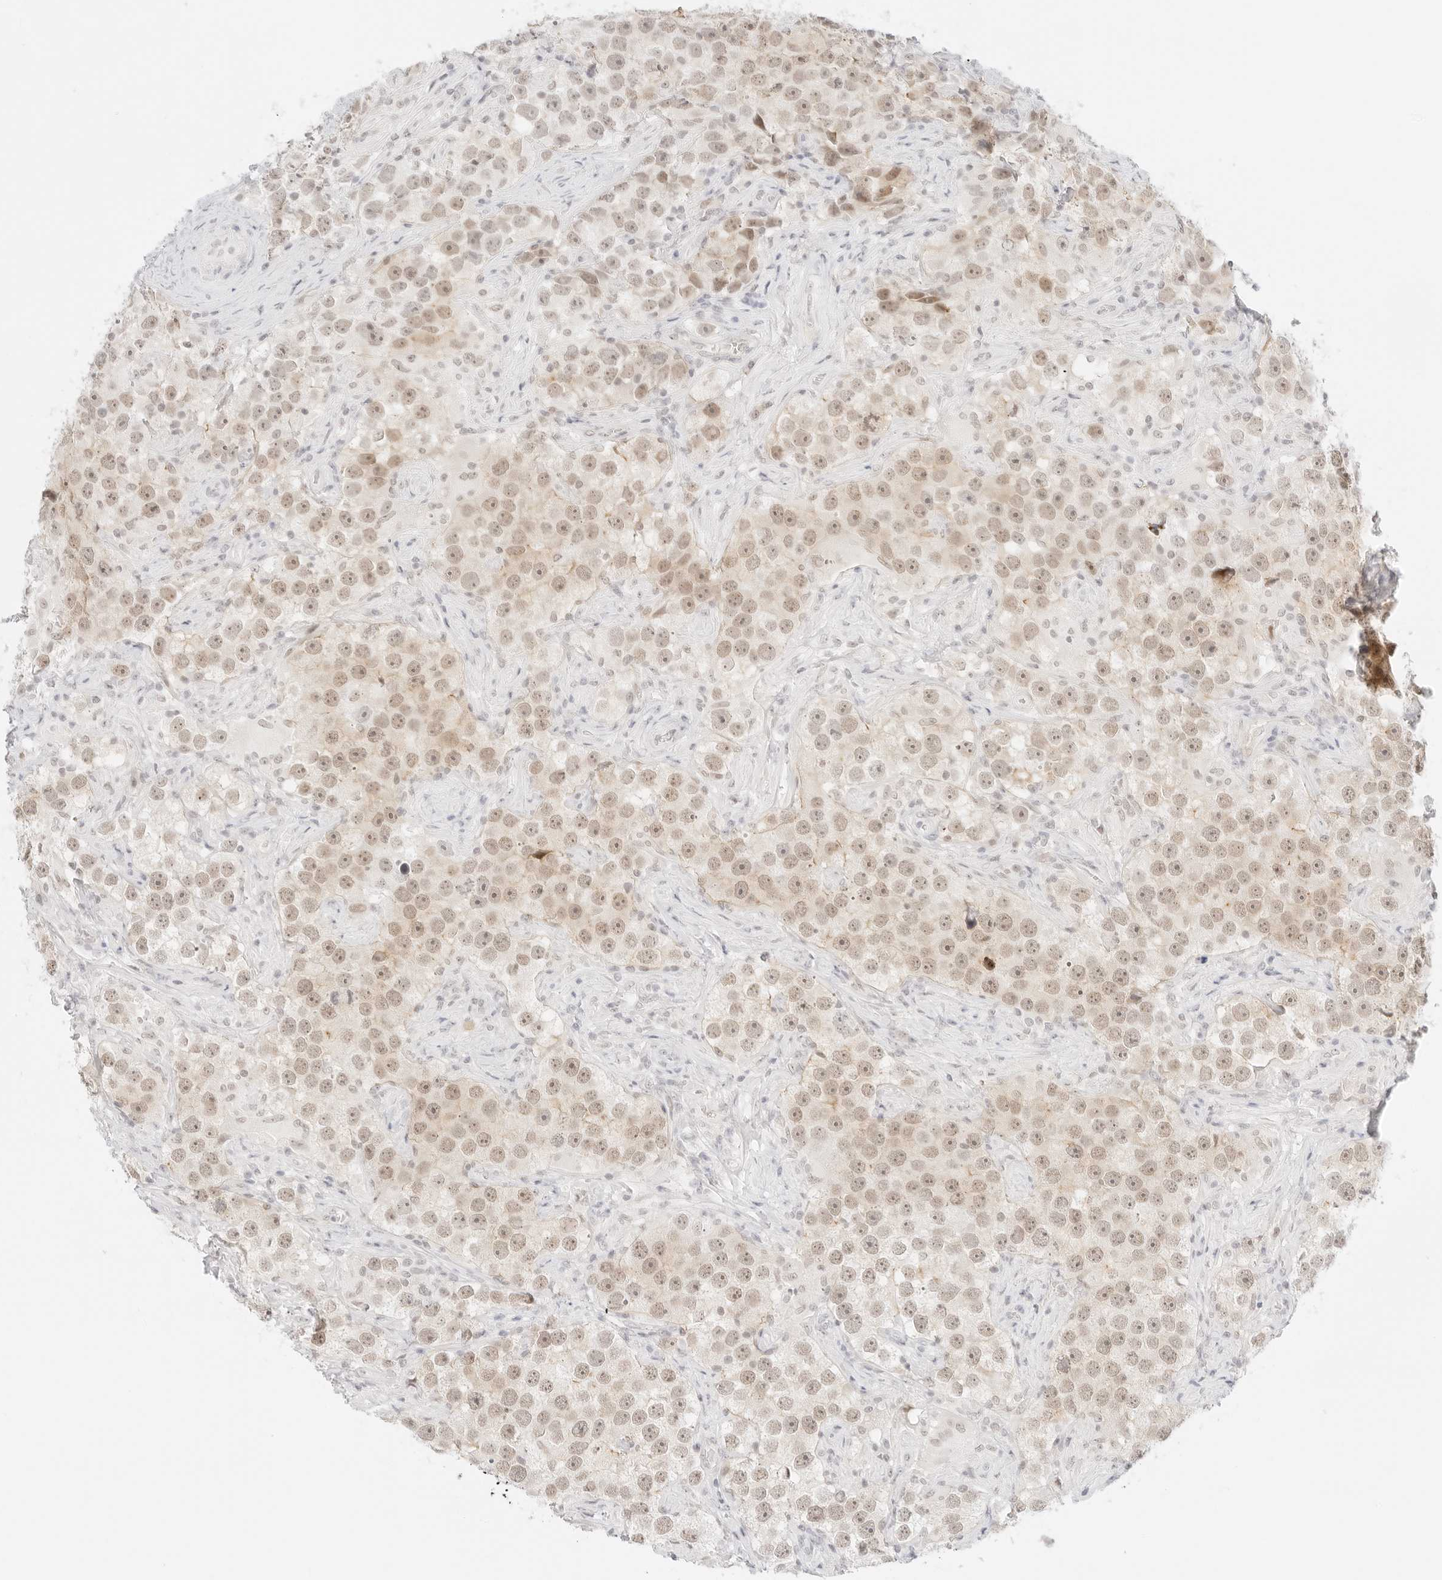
{"staining": {"intensity": "weak", "quantity": ">75%", "location": "nuclear"}, "tissue": "testis cancer", "cell_type": "Tumor cells", "image_type": "cancer", "snomed": [{"axis": "morphology", "description": "Seminoma, NOS"}, {"axis": "topography", "description": "Testis"}], "caption": "Protein analysis of testis cancer (seminoma) tissue shows weak nuclear expression in approximately >75% of tumor cells. Ihc stains the protein of interest in brown and the nuclei are stained blue.", "gene": "ITGA6", "patient": {"sex": "male", "age": 49}}